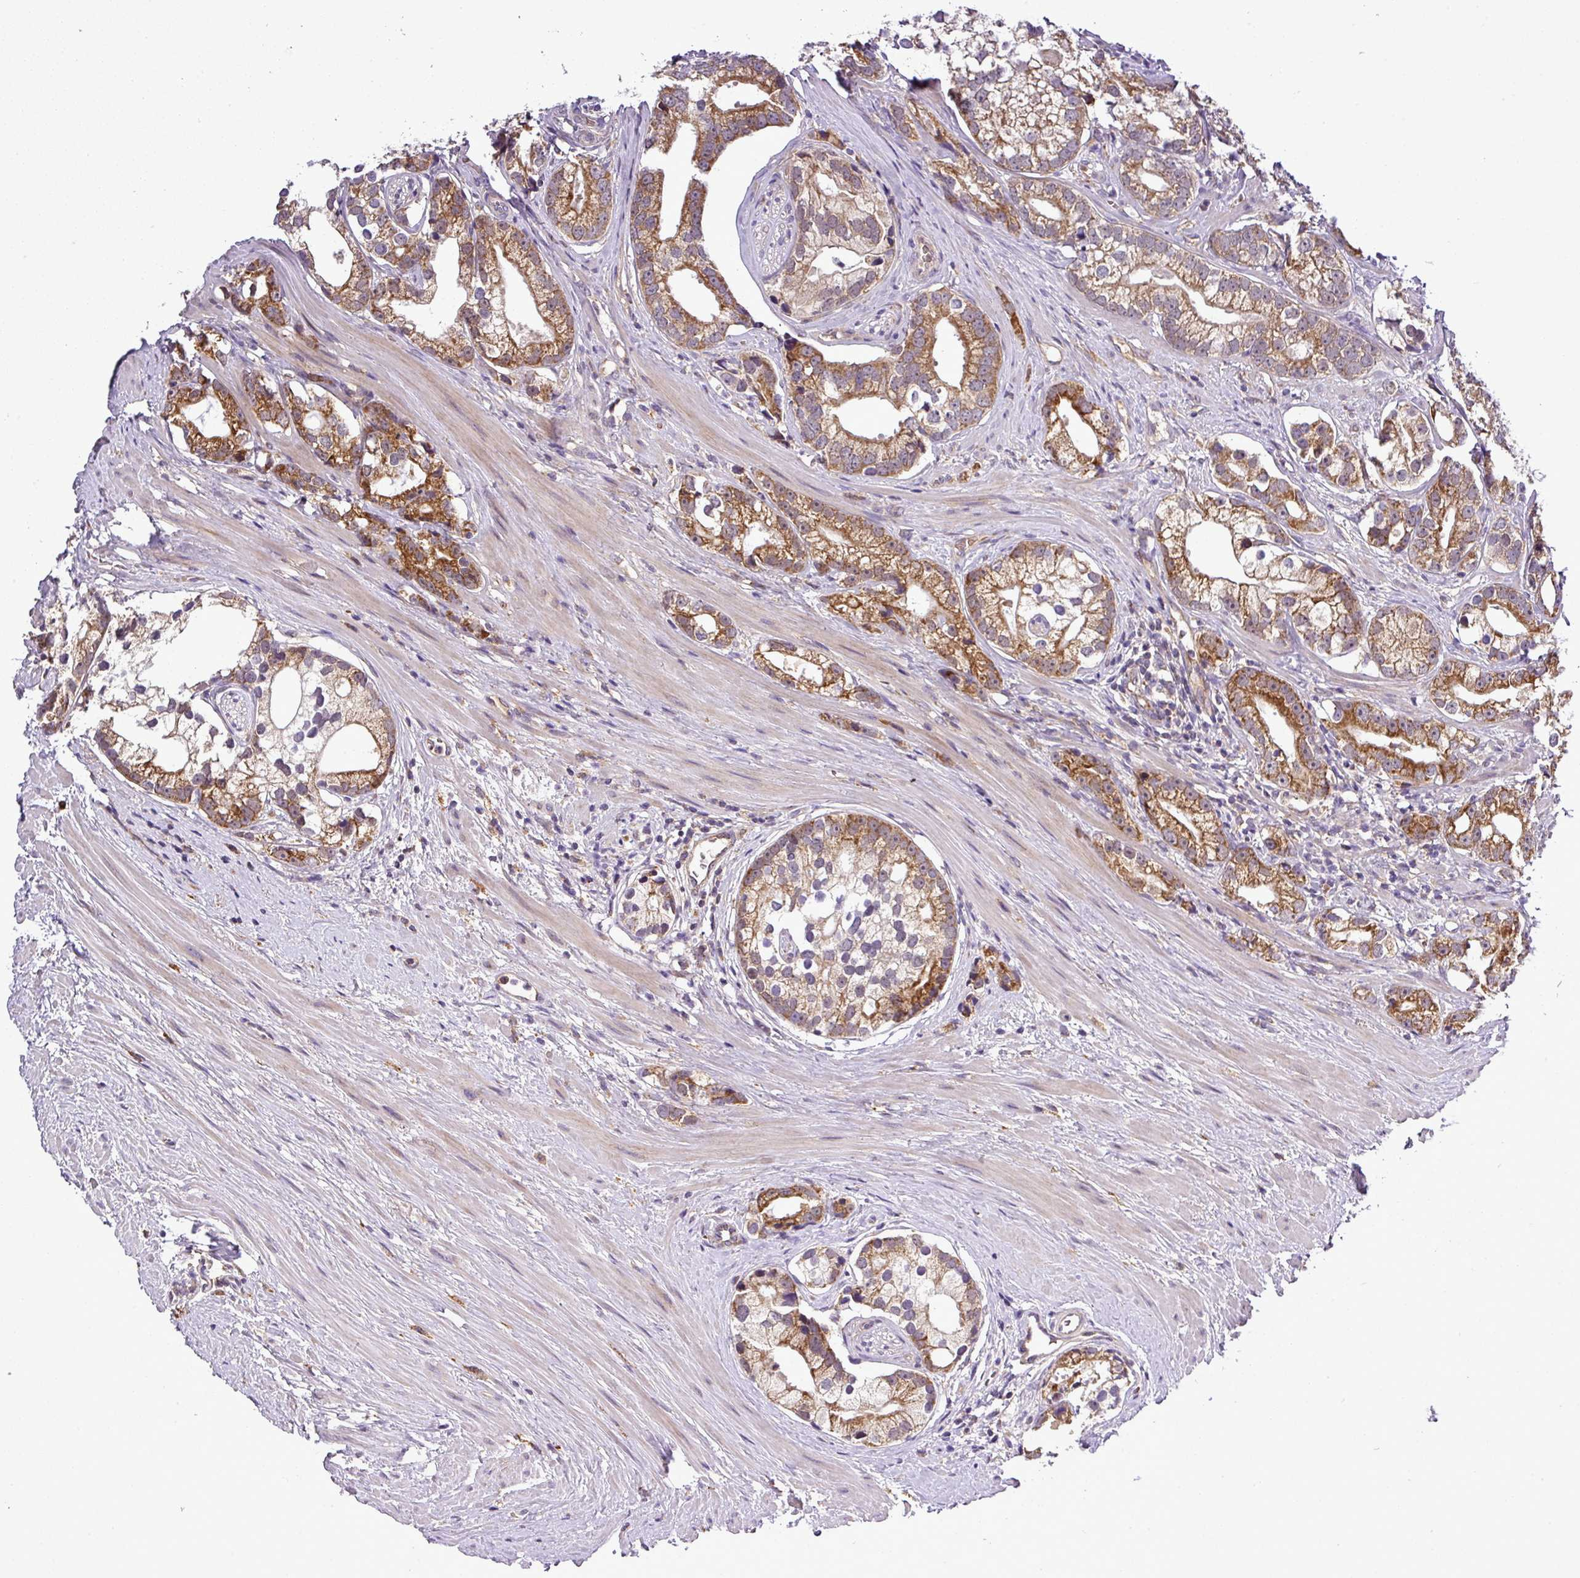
{"staining": {"intensity": "moderate", "quantity": ">75%", "location": "cytoplasmic/membranous"}, "tissue": "prostate cancer", "cell_type": "Tumor cells", "image_type": "cancer", "snomed": [{"axis": "morphology", "description": "Adenocarcinoma, High grade"}, {"axis": "topography", "description": "Prostate"}], "caption": "Moderate cytoplasmic/membranous staining is identified in approximately >75% of tumor cells in prostate high-grade adenocarcinoma.", "gene": "ZNF513", "patient": {"sex": "male", "age": 75}}